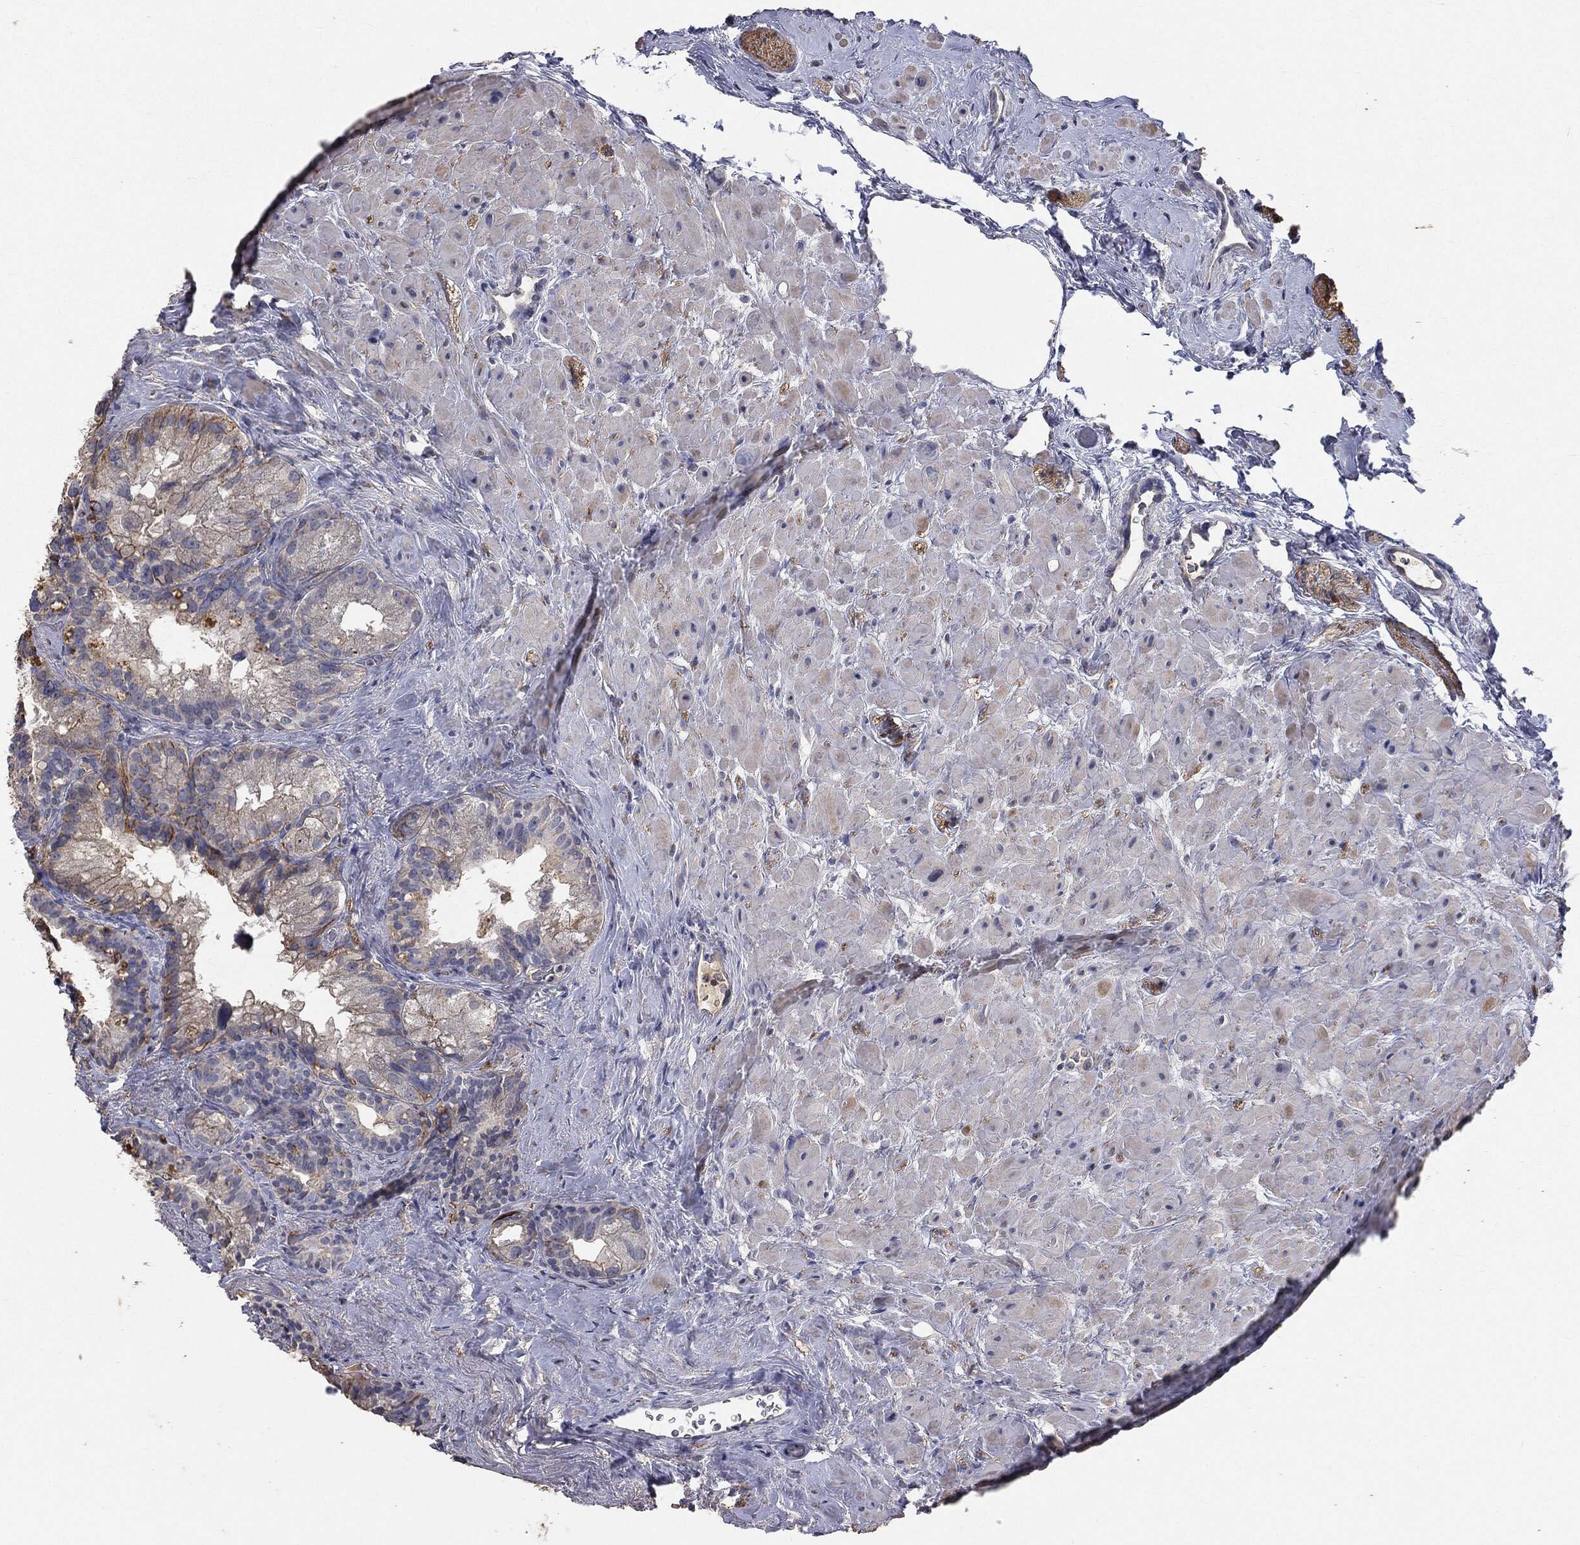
{"staining": {"intensity": "moderate", "quantity": "<25%", "location": "cytoplasmic/membranous"}, "tissue": "seminal vesicle", "cell_type": "Glandular cells", "image_type": "normal", "snomed": [{"axis": "morphology", "description": "Normal tissue, NOS"}, {"axis": "topography", "description": "Seminal veicle"}], "caption": "The immunohistochemical stain shows moderate cytoplasmic/membranous positivity in glandular cells of benign seminal vesicle. (DAB (3,3'-diaminobenzidine) IHC, brown staining for protein, blue staining for nuclei).", "gene": "SNAP25", "patient": {"sex": "male", "age": 72}}